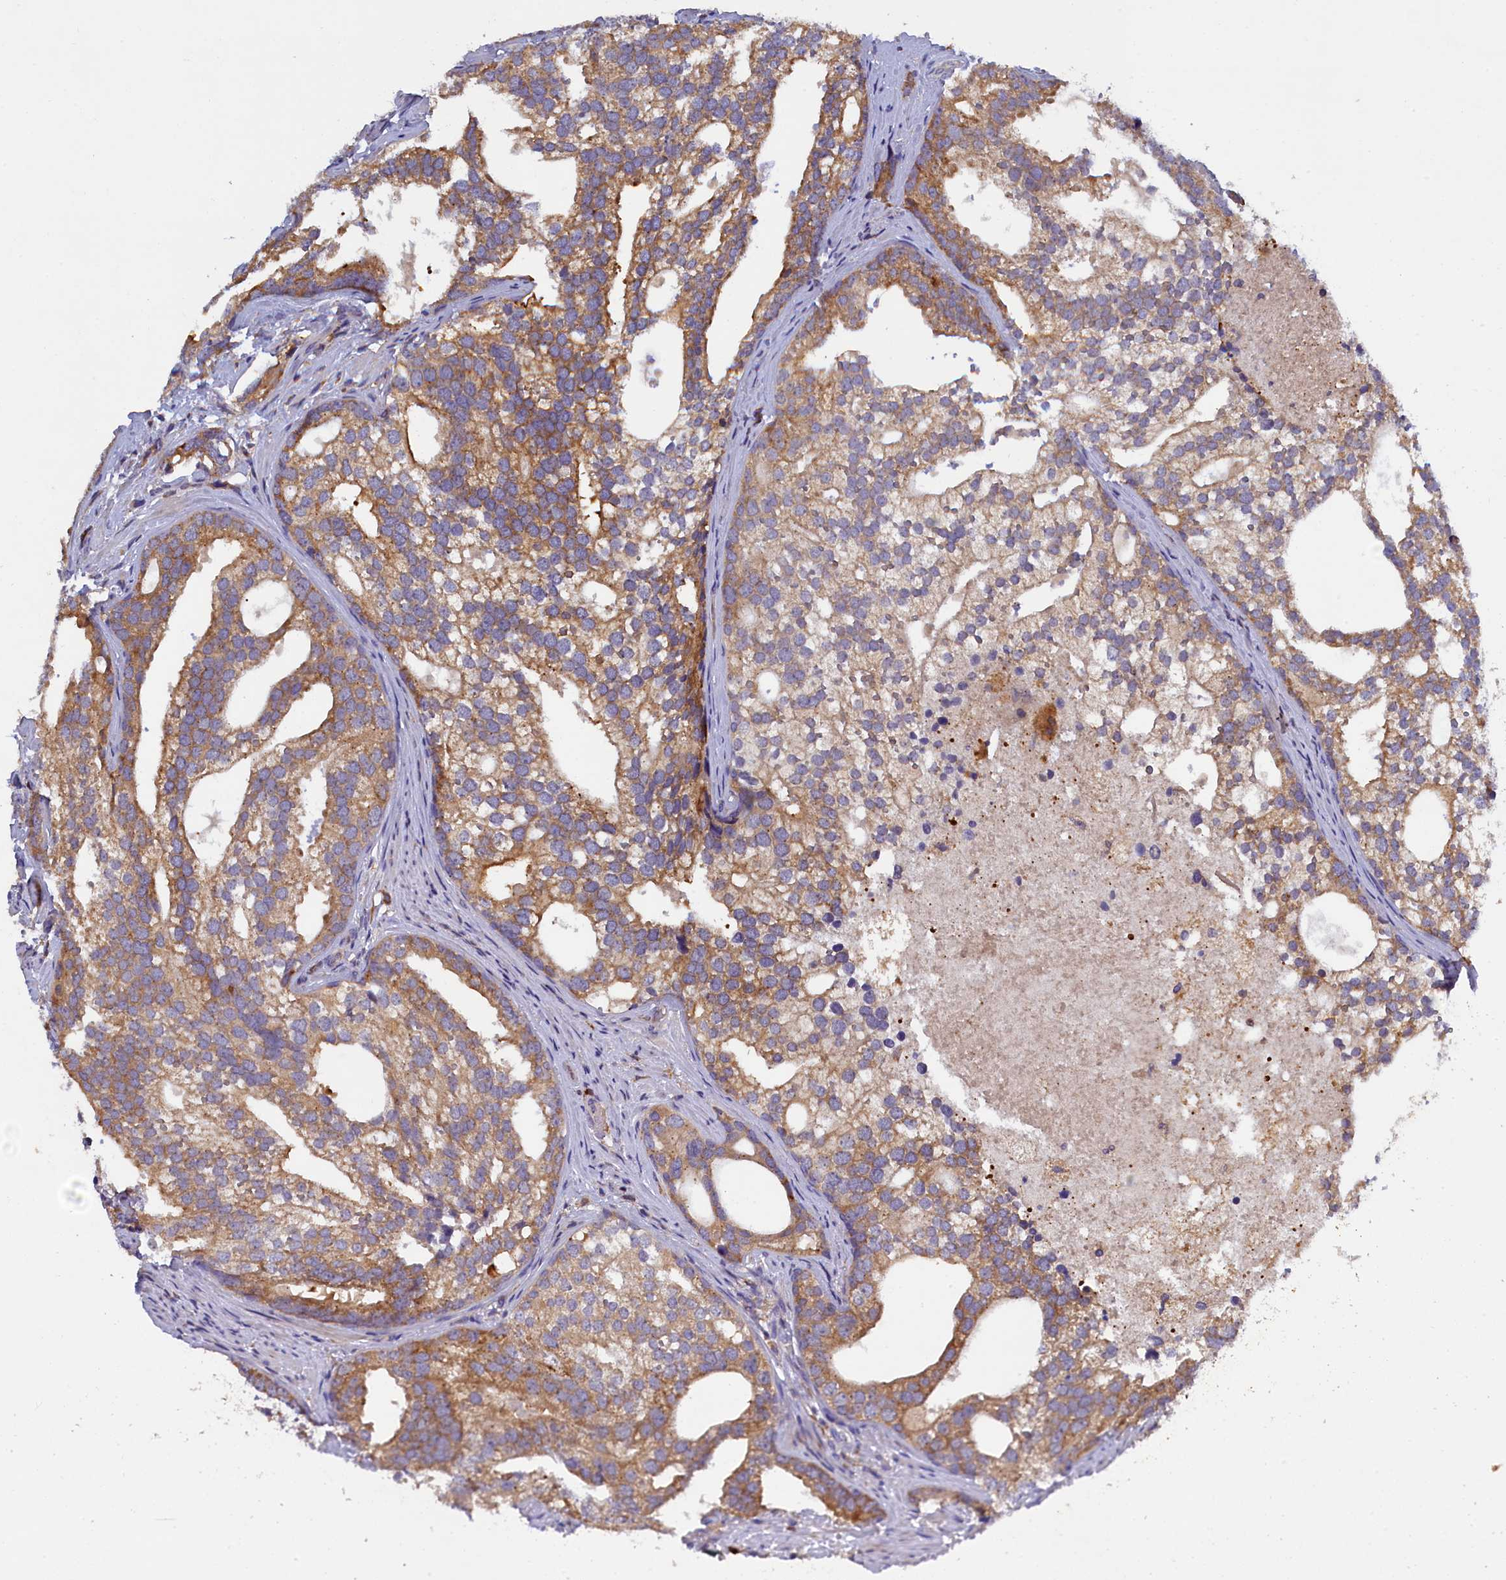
{"staining": {"intensity": "moderate", "quantity": ">75%", "location": "cytoplasmic/membranous"}, "tissue": "prostate cancer", "cell_type": "Tumor cells", "image_type": "cancer", "snomed": [{"axis": "morphology", "description": "Adenocarcinoma, High grade"}, {"axis": "topography", "description": "Prostate"}], "caption": "Immunohistochemical staining of prostate cancer shows medium levels of moderate cytoplasmic/membranous protein staining in about >75% of tumor cells. The protein is stained brown, and the nuclei are stained in blue (DAB (3,3'-diaminobenzidine) IHC with brightfield microscopy, high magnification).", "gene": "NAIP", "patient": {"sex": "male", "age": 75}}